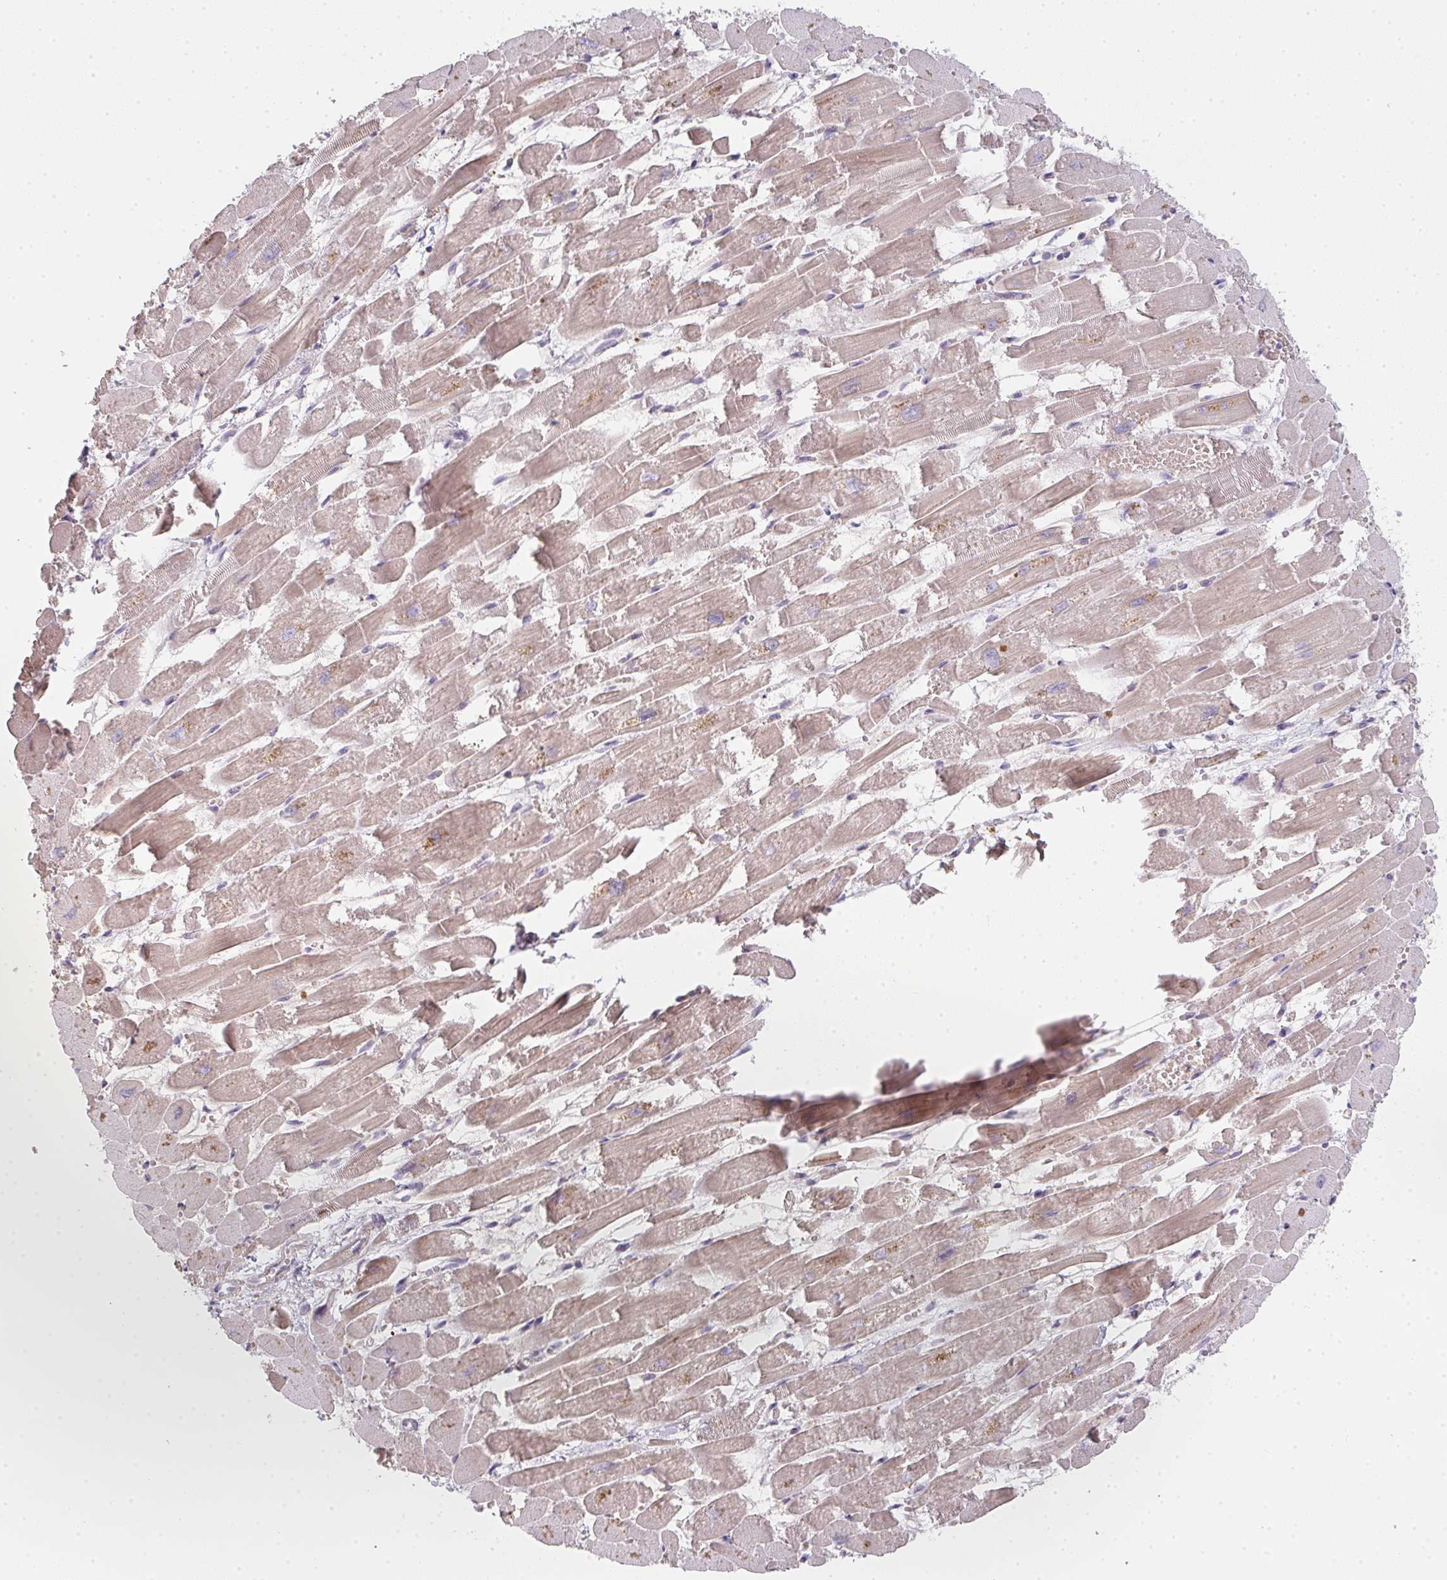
{"staining": {"intensity": "moderate", "quantity": ">75%", "location": "cytoplasmic/membranous"}, "tissue": "heart muscle", "cell_type": "Cardiomyocytes", "image_type": "normal", "snomed": [{"axis": "morphology", "description": "Normal tissue, NOS"}, {"axis": "topography", "description": "Heart"}], "caption": "Unremarkable heart muscle was stained to show a protein in brown. There is medium levels of moderate cytoplasmic/membranous expression in approximately >75% of cardiomyocytes. (DAB (3,3'-diaminobenzidine) IHC, brown staining for protein, blue staining for nuclei).", "gene": "TMEM237", "patient": {"sex": "female", "age": 52}}